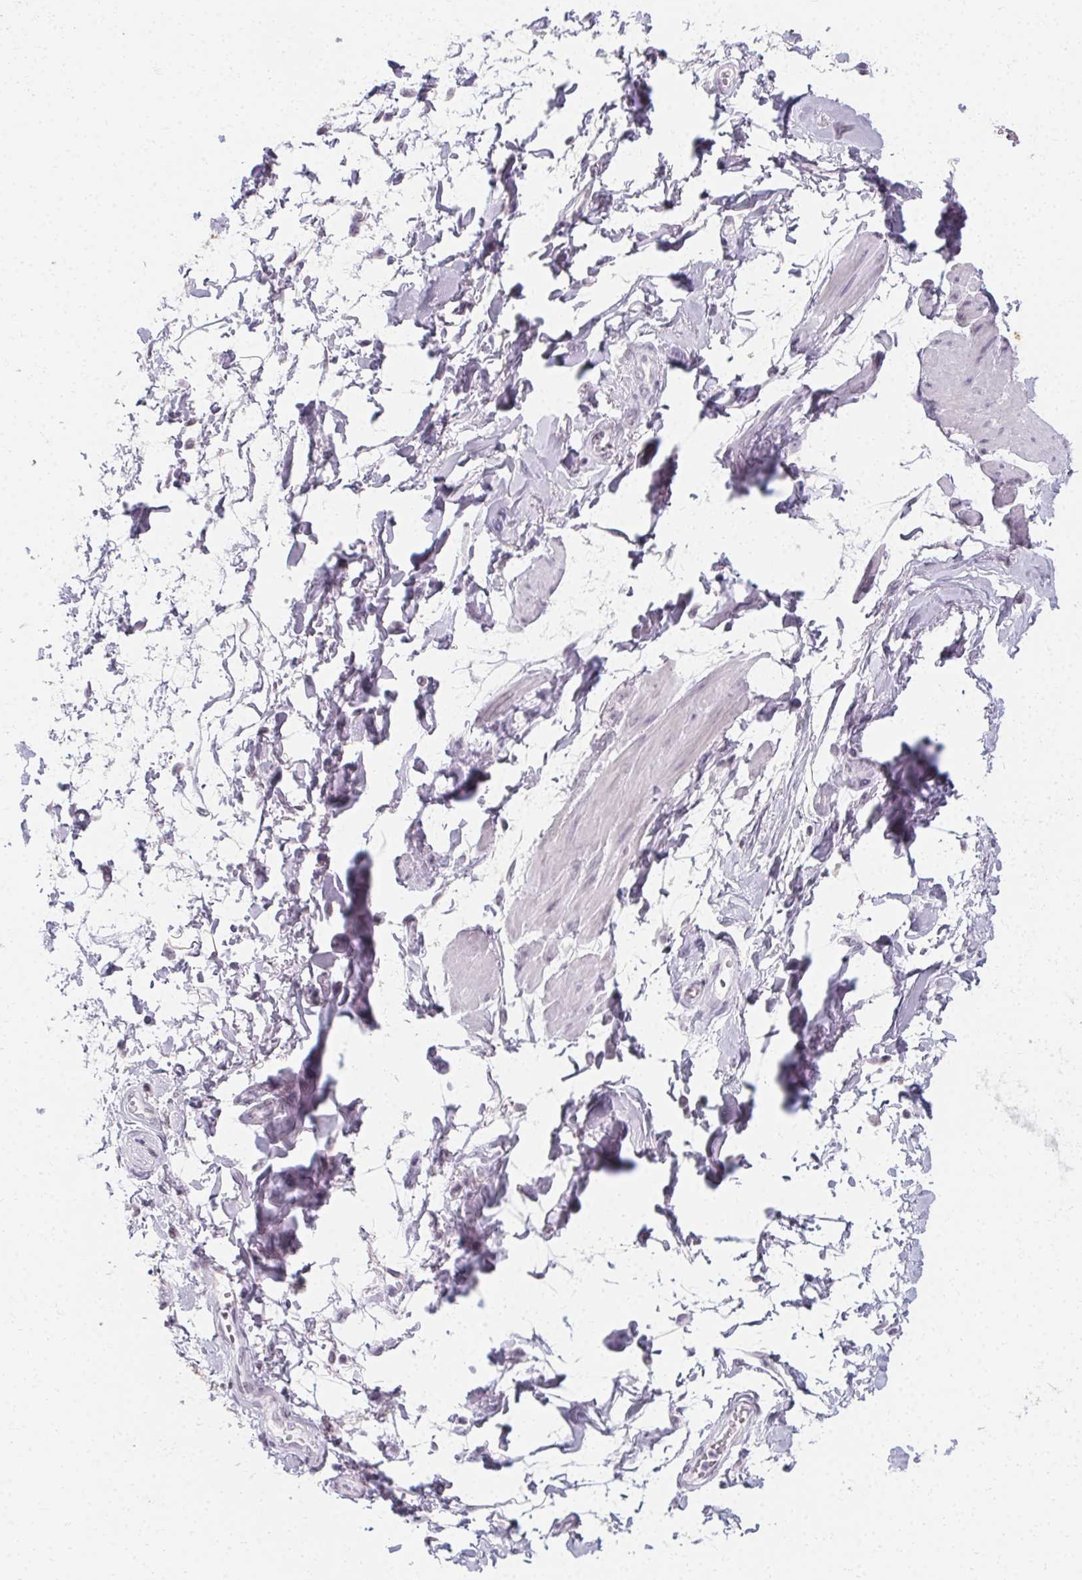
{"staining": {"intensity": "negative", "quantity": "none", "location": "none"}, "tissue": "adipose tissue", "cell_type": "Adipocytes", "image_type": "normal", "snomed": [{"axis": "morphology", "description": "Normal tissue, NOS"}, {"axis": "topography", "description": "Urinary bladder"}, {"axis": "topography", "description": "Peripheral nerve tissue"}], "caption": "The immunohistochemistry histopathology image has no significant expression in adipocytes of adipose tissue. The staining is performed using DAB (3,3'-diaminobenzidine) brown chromogen with nuclei counter-stained in using hematoxylin.", "gene": "SYNPR", "patient": {"sex": "female", "age": 60}}